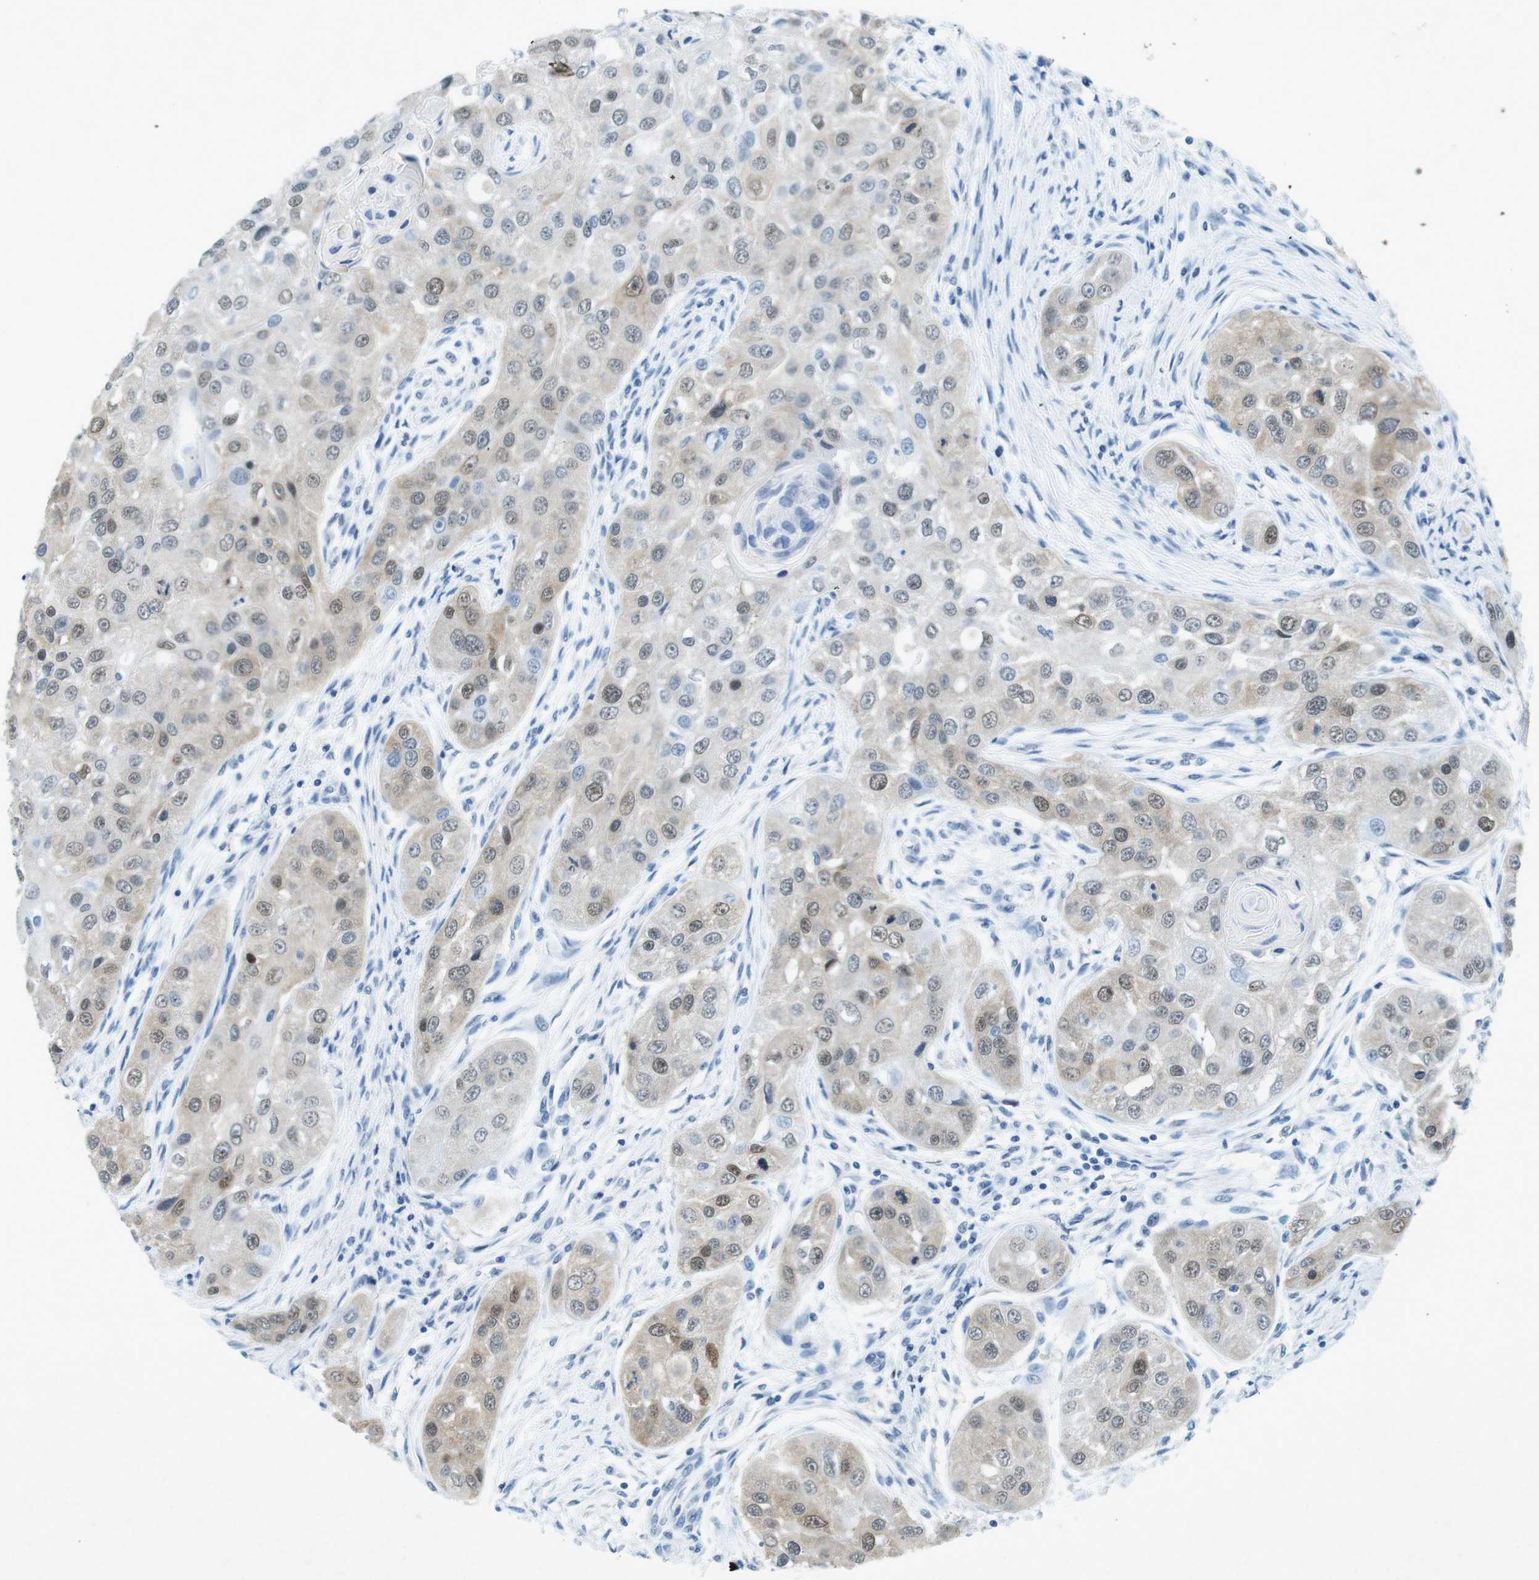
{"staining": {"intensity": "weak", "quantity": "25%-75%", "location": "cytoplasmic/membranous,nuclear"}, "tissue": "head and neck cancer", "cell_type": "Tumor cells", "image_type": "cancer", "snomed": [{"axis": "morphology", "description": "Normal tissue, NOS"}, {"axis": "morphology", "description": "Squamous cell carcinoma, NOS"}, {"axis": "topography", "description": "Skeletal muscle"}, {"axis": "topography", "description": "Head-Neck"}], "caption": "IHC image of neoplastic tissue: head and neck cancer (squamous cell carcinoma) stained using immunohistochemistry (IHC) reveals low levels of weak protein expression localized specifically in the cytoplasmic/membranous and nuclear of tumor cells, appearing as a cytoplasmic/membranous and nuclear brown color.", "gene": "CTAG1B", "patient": {"sex": "male", "age": 51}}